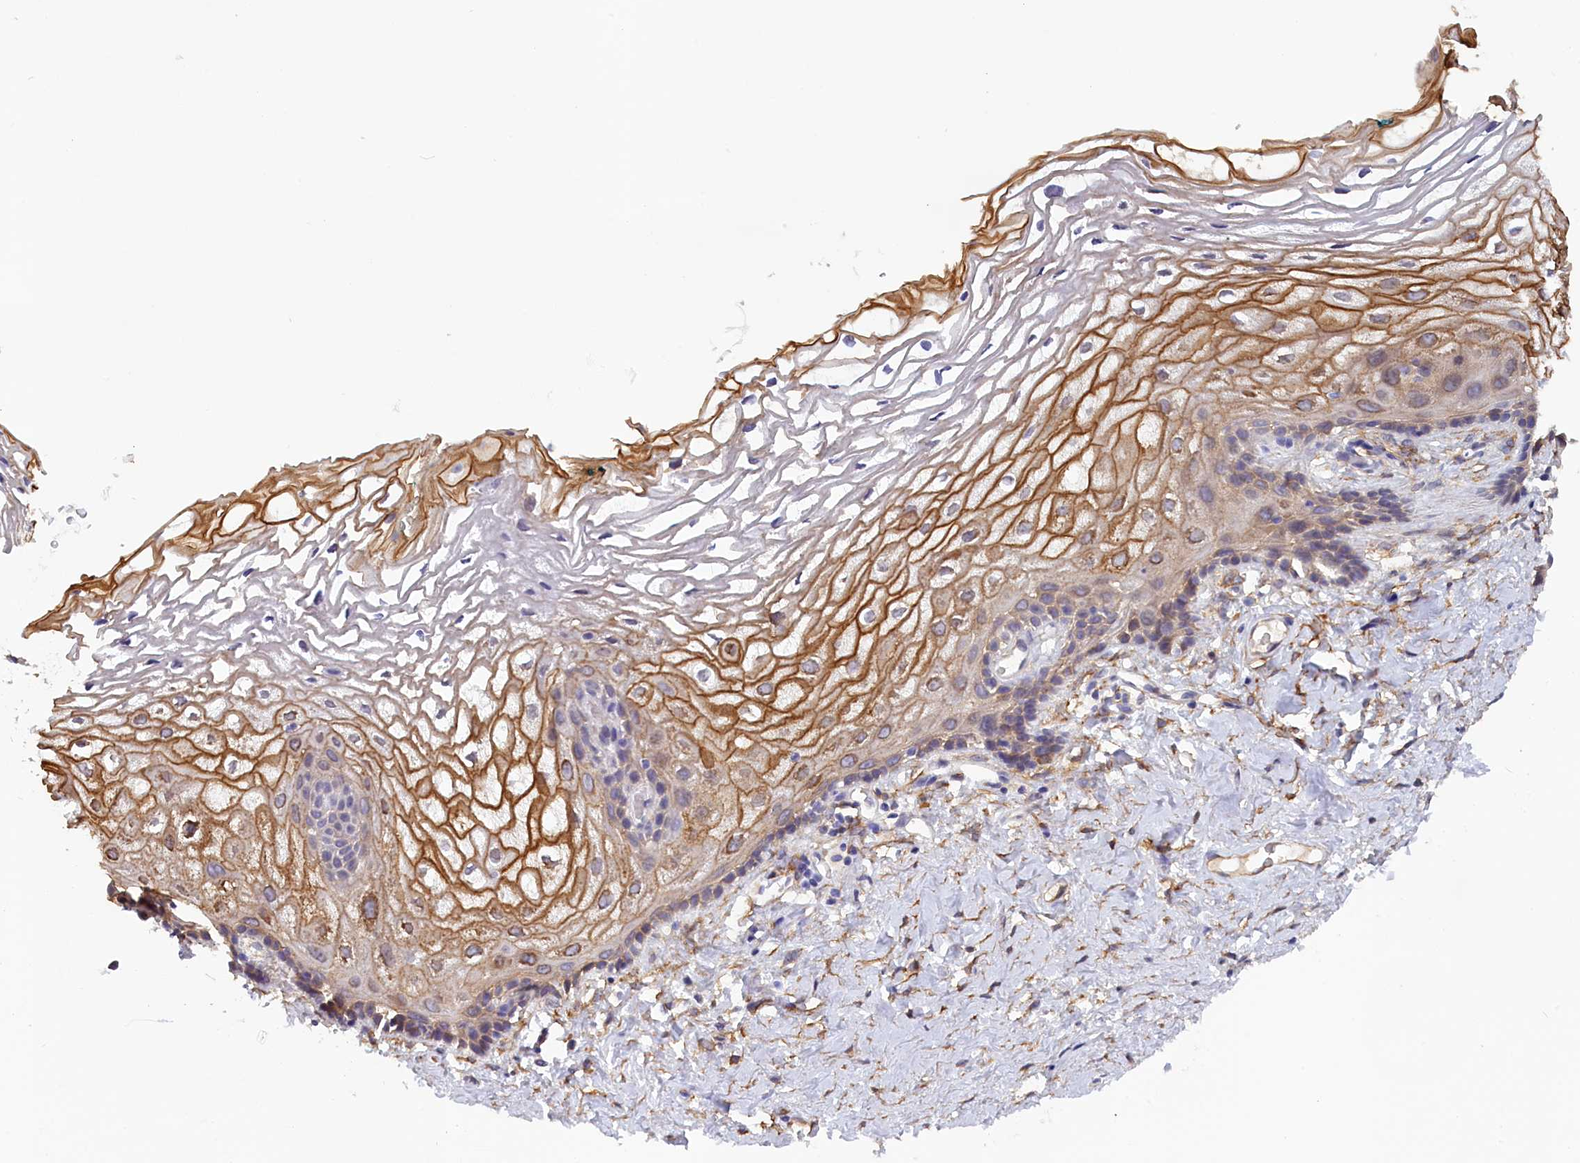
{"staining": {"intensity": "moderate", "quantity": "<25%", "location": "cytoplasmic/membranous"}, "tissue": "vagina", "cell_type": "Squamous epithelial cells", "image_type": "normal", "snomed": [{"axis": "morphology", "description": "Normal tissue, NOS"}, {"axis": "morphology", "description": "Adenocarcinoma, NOS"}, {"axis": "topography", "description": "Rectum"}, {"axis": "topography", "description": "Vagina"}], "caption": "The micrograph displays immunohistochemical staining of unremarkable vagina. There is moderate cytoplasmic/membranous expression is present in approximately <25% of squamous epithelial cells. (Brightfield microscopy of DAB IHC at high magnification).", "gene": "COL19A1", "patient": {"sex": "female", "age": 71}}